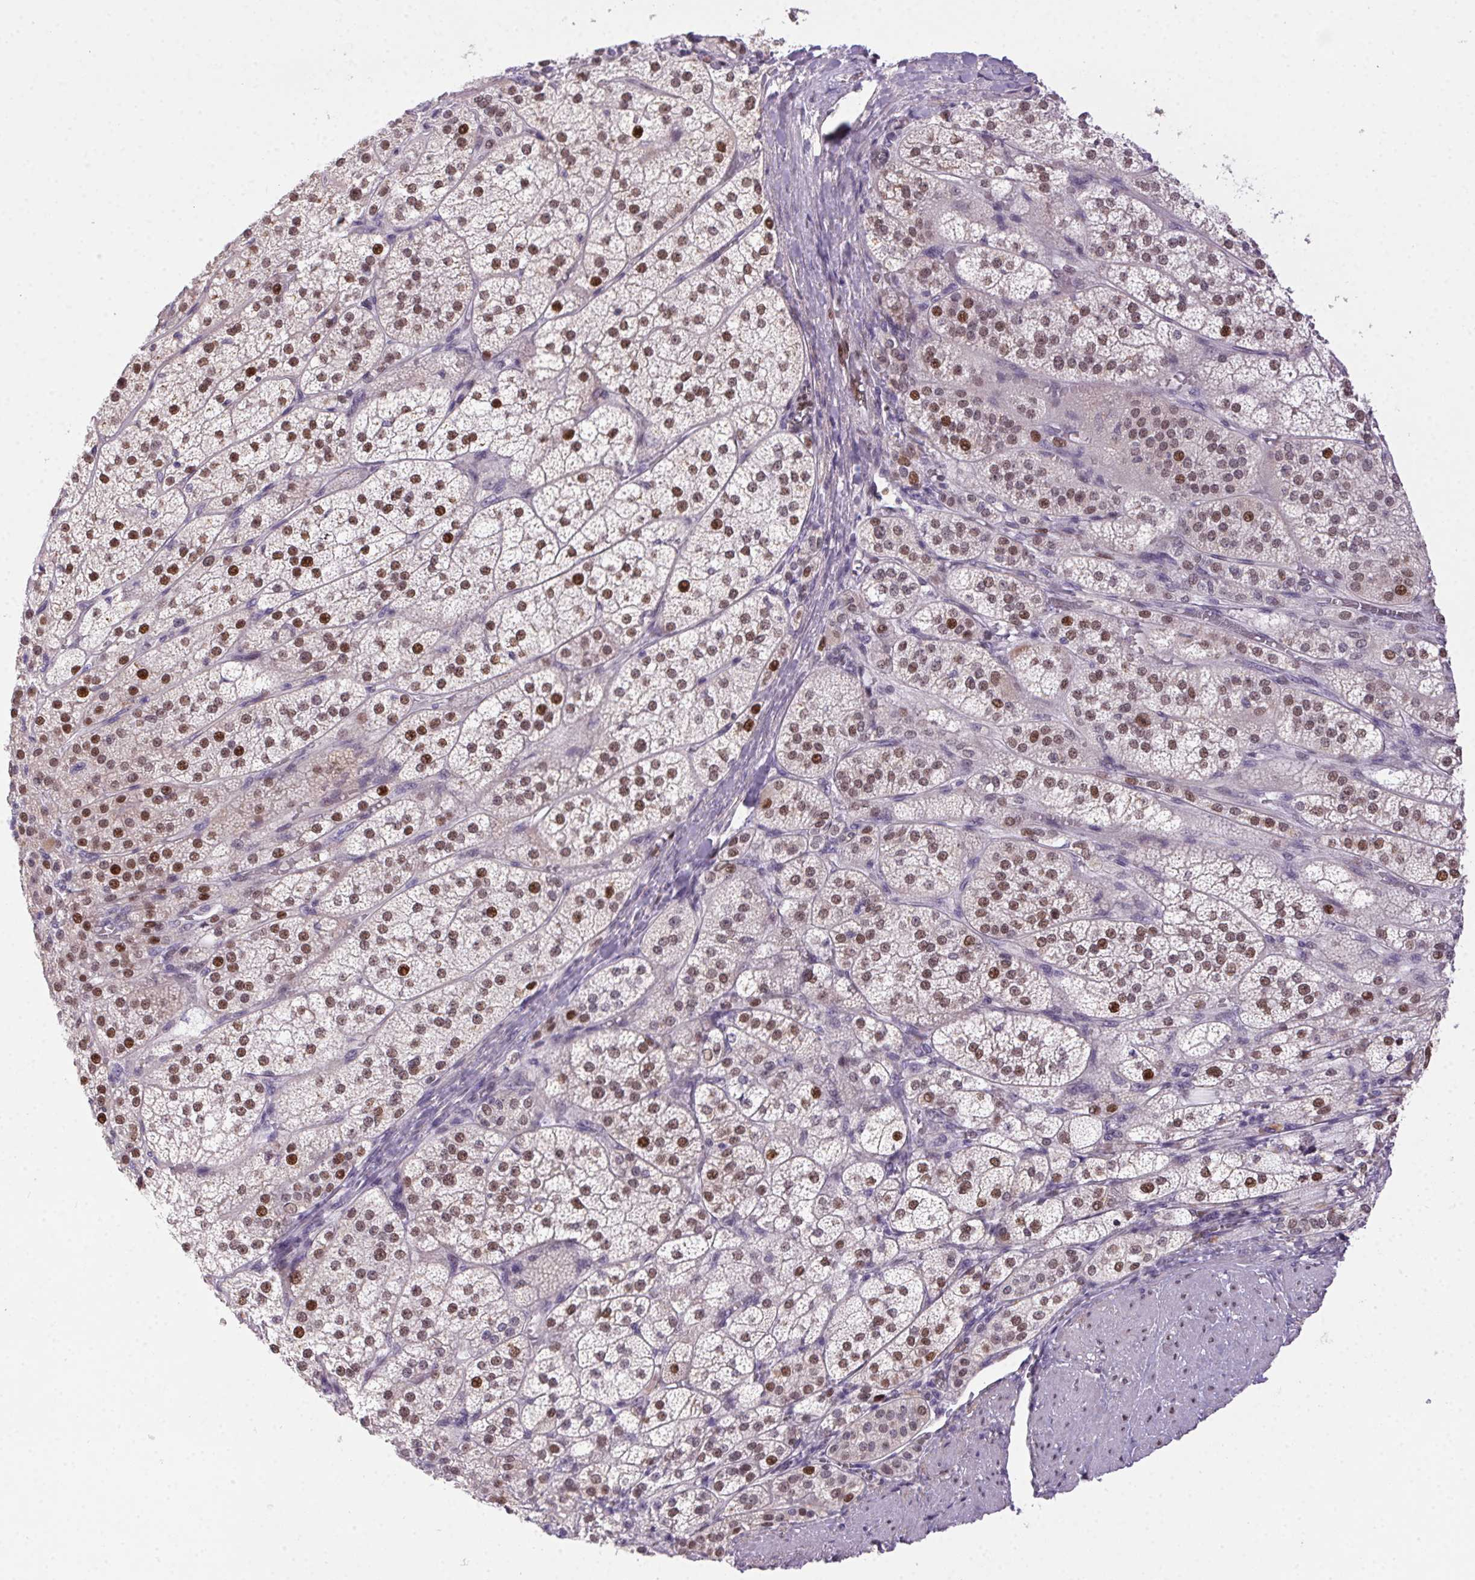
{"staining": {"intensity": "moderate", "quantity": ">75%", "location": "nuclear"}, "tissue": "adrenal gland", "cell_type": "Glandular cells", "image_type": "normal", "snomed": [{"axis": "morphology", "description": "Normal tissue, NOS"}, {"axis": "topography", "description": "Adrenal gland"}], "caption": "Glandular cells demonstrate medium levels of moderate nuclear staining in about >75% of cells in unremarkable adrenal gland.", "gene": "SP9", "patient": {"sex": "female", "age": 60}}